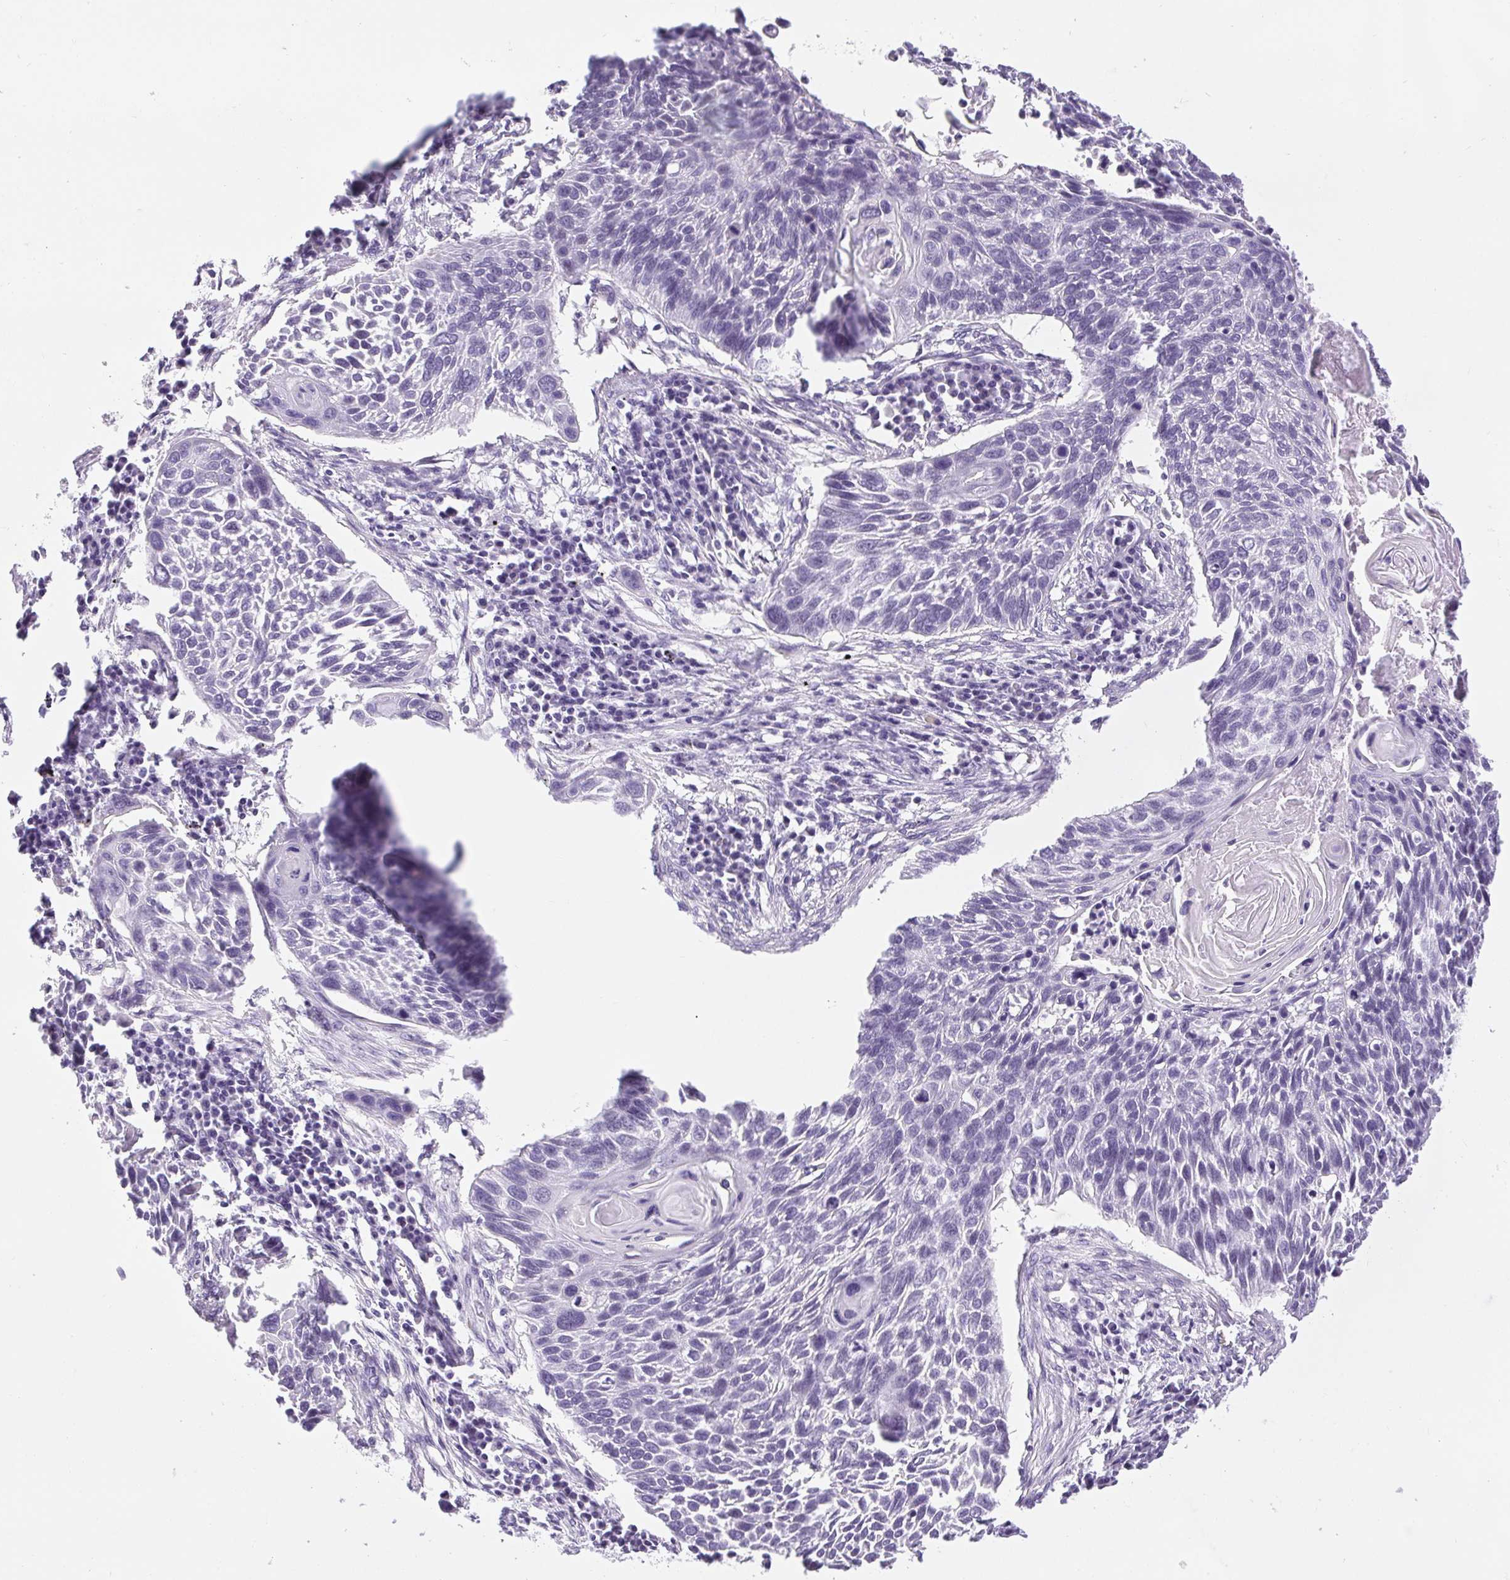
{"staining": {"intensity": "negative", "quantity": "none", "location": "none"}, "tissue": "lung cancer", "cell_type": "Tumor cells", "image_type": "cancer", "snomed": [{"axis": "morphology", "description": "Squamous cell carcinoma, NOS"}, {"axis": "topography", "description": "Lung"}], "caption": "The immunohistochemistry micrograph has no significant expression in tumor cells of lung cancer (squamous cell carcinoma) tissue.", "gene": "BCAS1", "patient": {"sex": "male", "age": 78}}